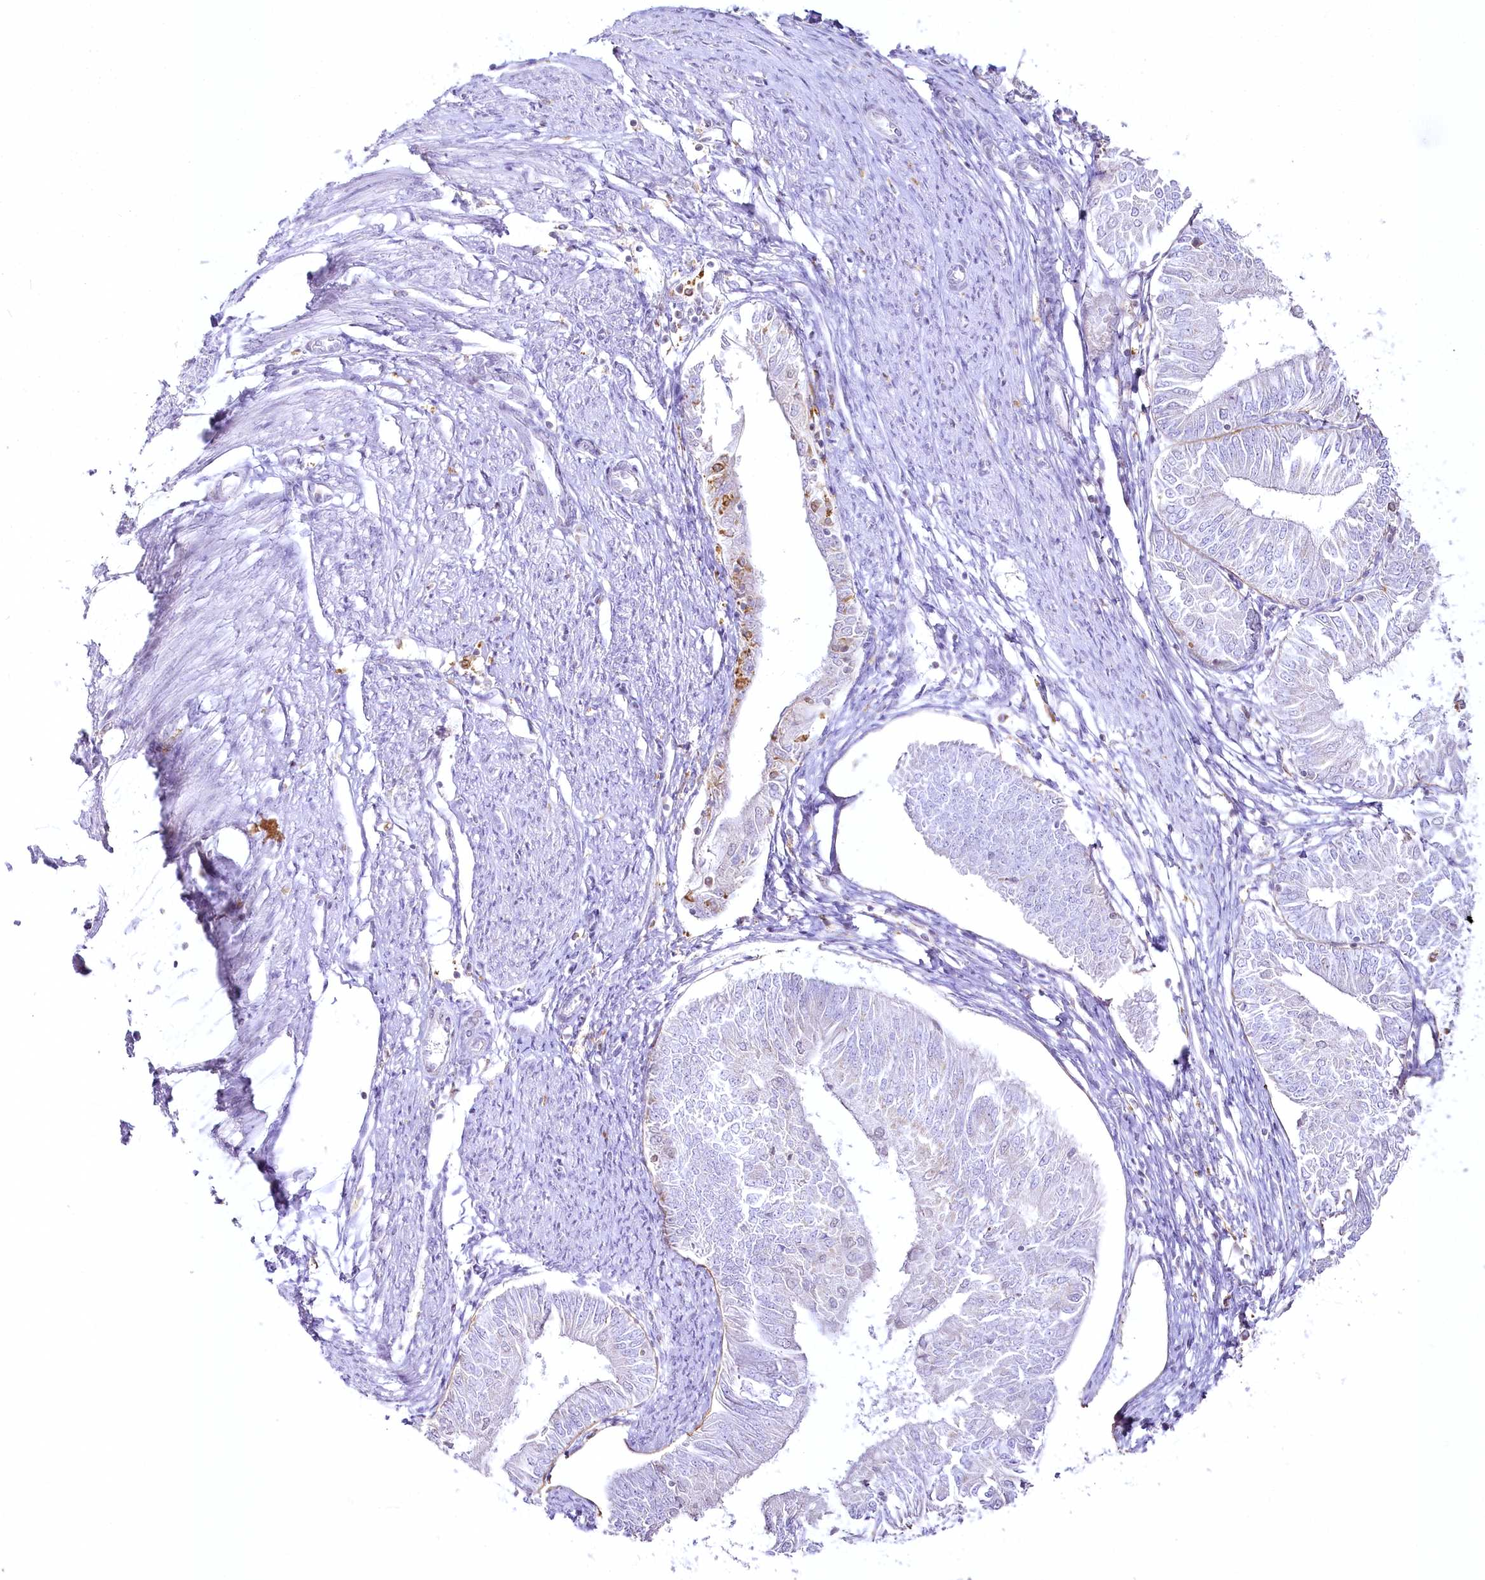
{"staining": {"intensity": "negative", "quantity": "none", "location": "none"}, "tissue": "endometrial cancer", "cell_type": "Tumor cells", "image_type": "cancer", "snomed": [{"axis": "morphology", "description": "Adenocarcinoma, NOS"}, {"axis": "topography", "description": "Endometrium"}], "caption": "The photomicrograph displays no significant staining in tumor cells of endometrial adenocarcinoma.", "gene": "DOCK2", "patient": {"sex": "female", "age": 58}}